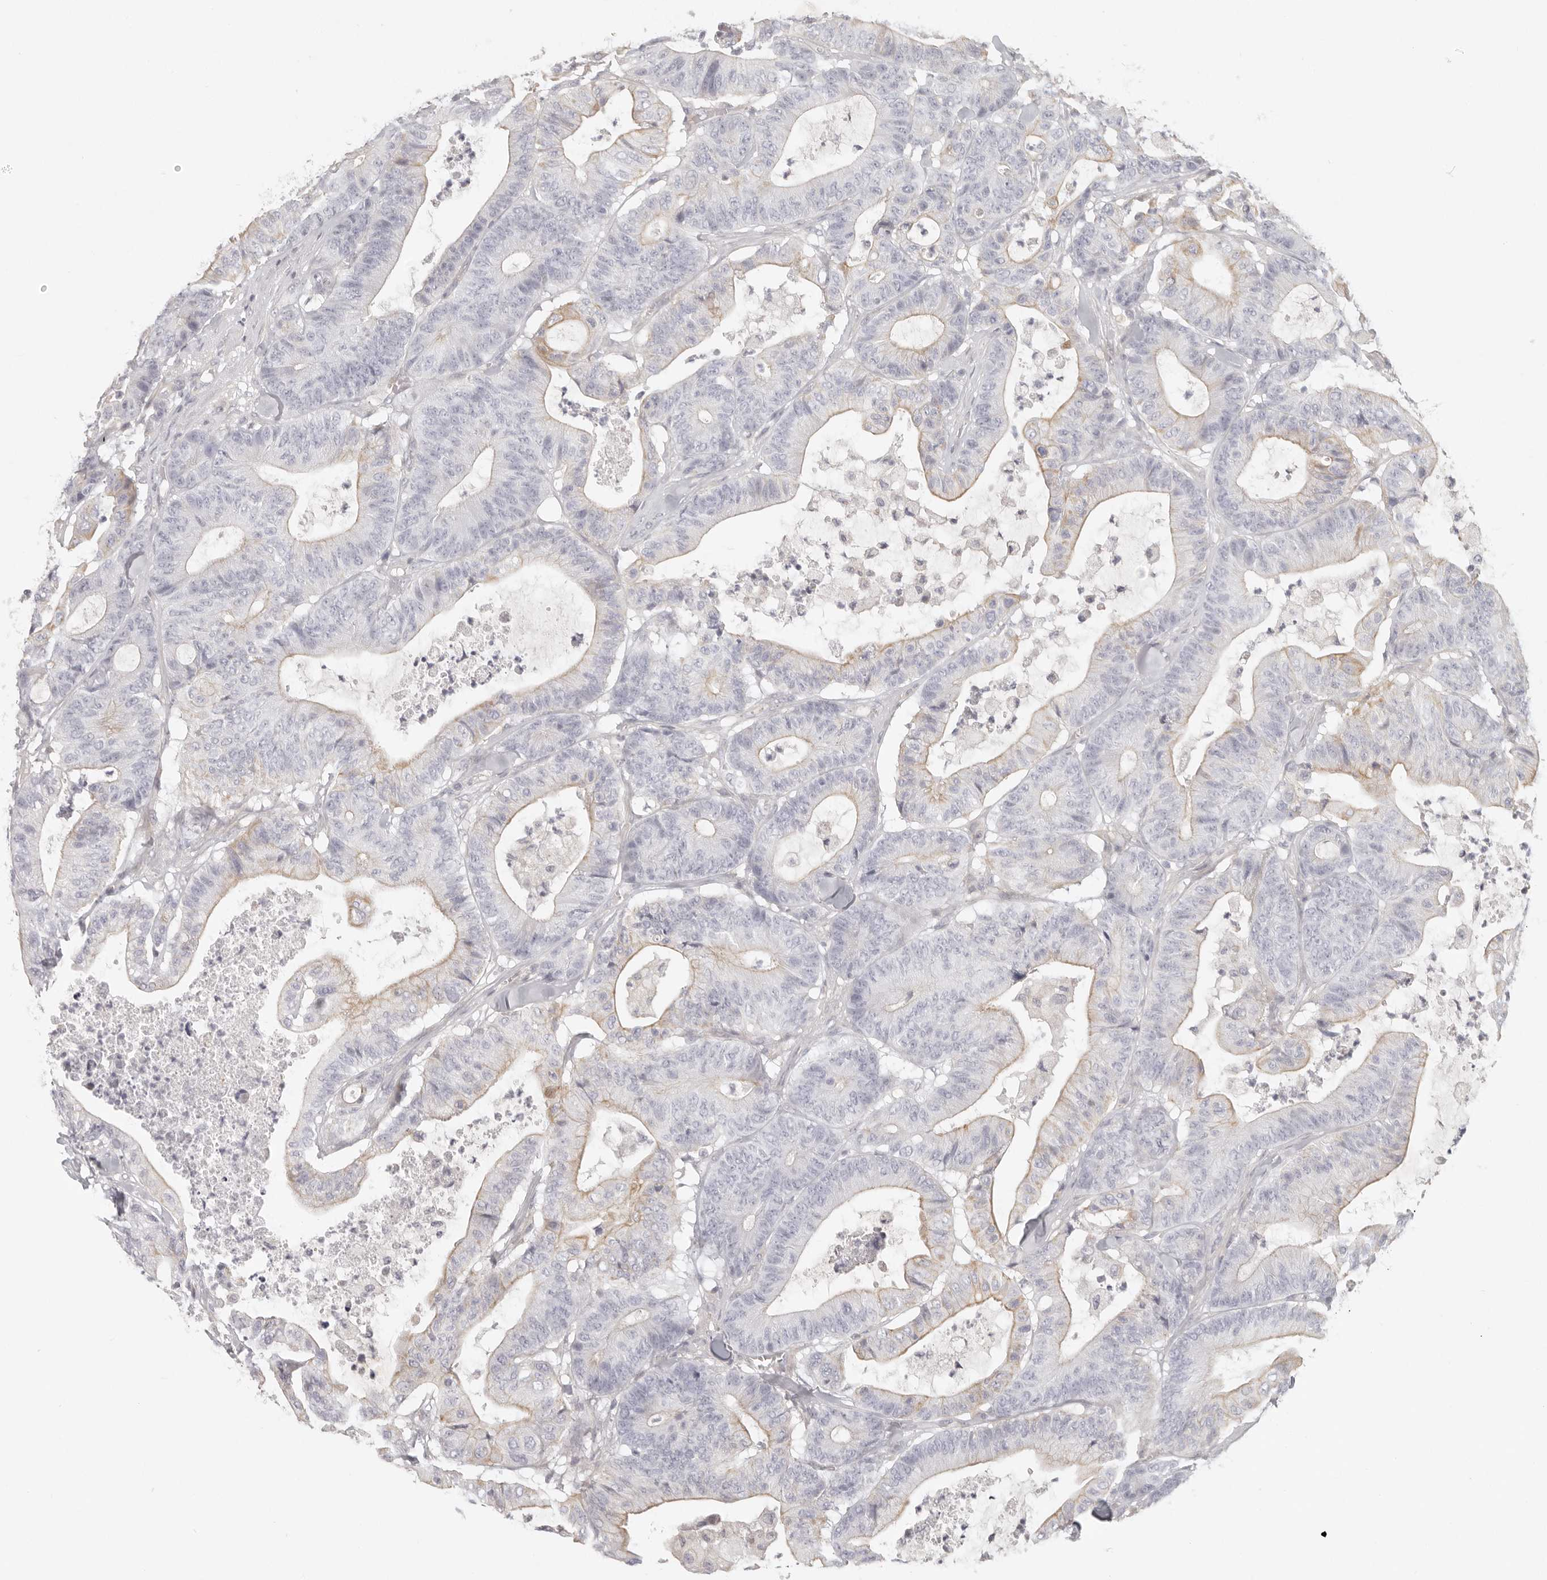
{"staining": {"intensity": "weak", "quantity": "25%-75%", "location": "cytoplasmic/membranous"}, "tissue": "colorectal cancer", "cell_type": "Tumor cells", "image_type": "cancer", "snomed": [{"axis": "morphology", "description": "Adenocarcinoma, NOS"}, {"axis": "topography", "description": "Colon"}], "caption": "A histopathology image of human colorectal adenocarcinoma stained for a protein reveals weak cytoplasmic/membranous brown staining in tumor cells. (Brightfield microscopy of DAB IHC at high magnification).", "gene": "RXFP1", "patient": {"sex": "female", "age": 84}}